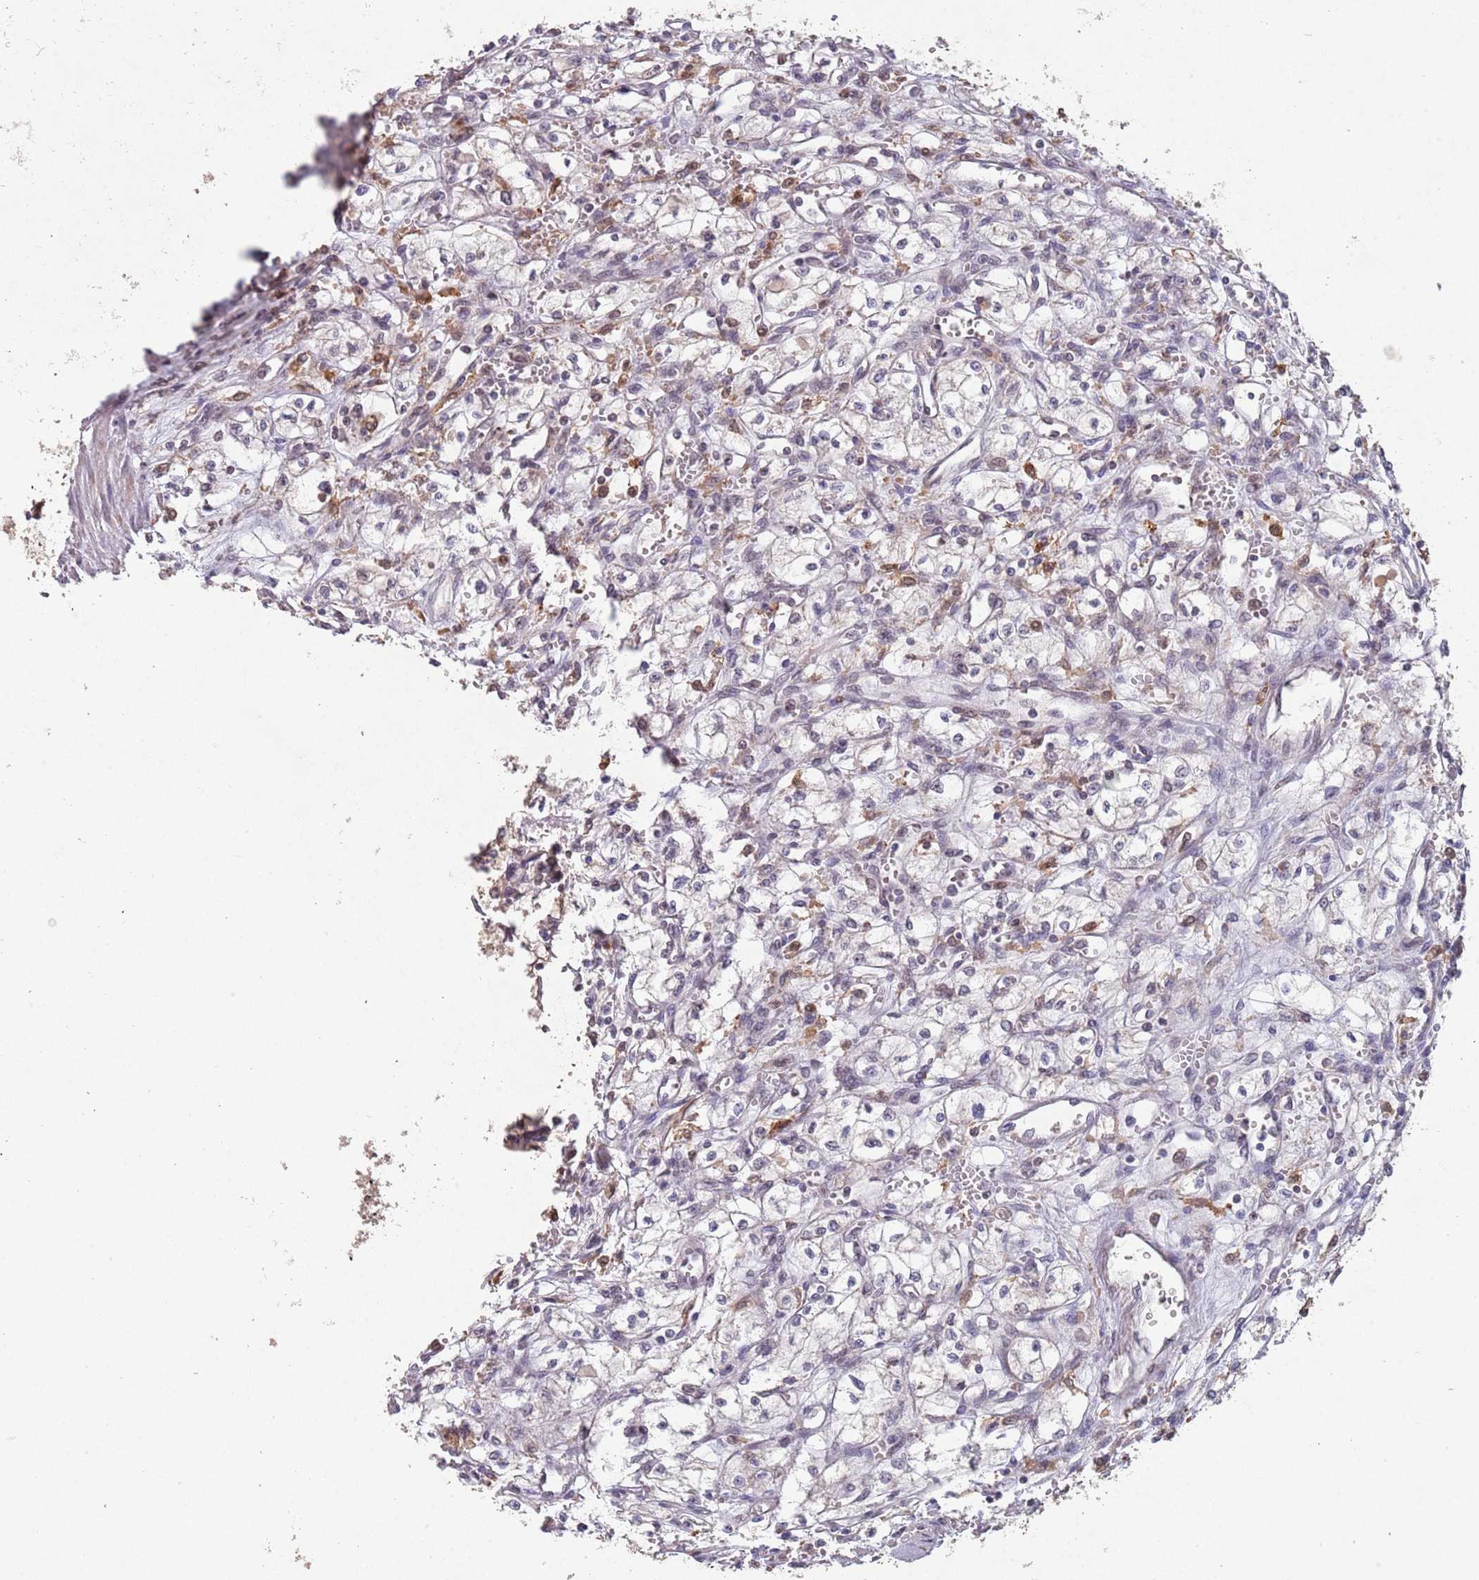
{"staining": {"intensity": "negative", "quantity": "none", "location": "none"}, "tissue": "renal cancer", "cell_type": "Tumor cells", "image_type": "cancer", "snomed": [{"axis": "morphology", "description": "Adenocarcinoma, NOS"}, {"axis": "topography", "description": "Kidney"}], "caption": "Tumor cells are negative for brown protein staining in renal adenocarcinoma.", "gene": "ZNF639", "patient": {"sex": "male", "age": 59}}